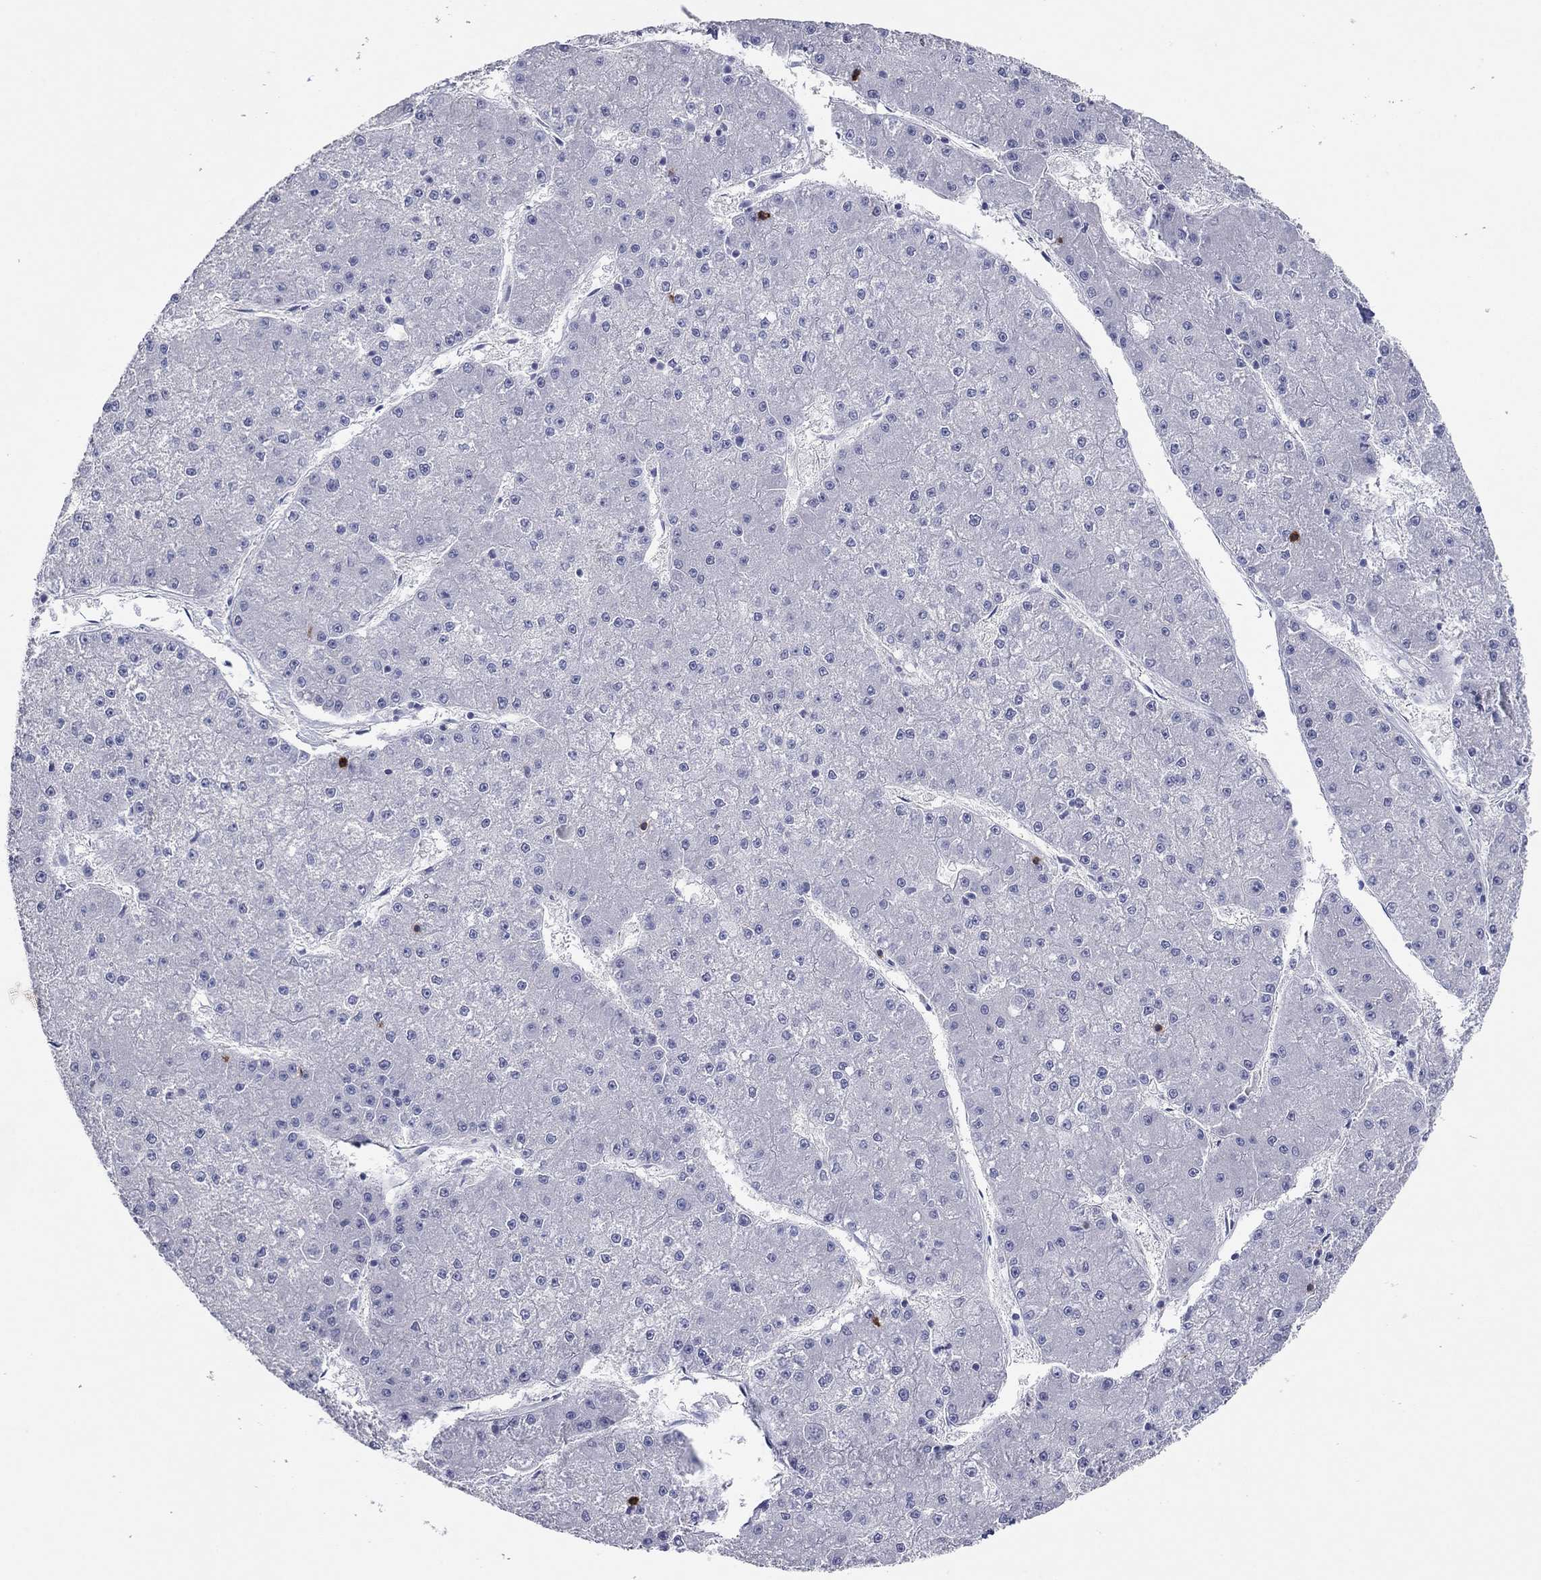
{"staining": {"intensity": "negative", "quantity": "none", "location": "none"}, "tissue": "liver cancer", "cell_type": "Tumor cells", "image_type": "cancer", "snomed": [{"axis": "morphology", "description": "Carcinoma, Hepatocellular, NOS"}, {"axis": "topography", "description": "Liver"}], "caption": "Liver cancer (hepatocellular carcinoma) stained for a protein using immunohistochemistry (IHC) reveals no staining tumor cells.", "gene": "ITGAE", "patient": {"sex": "male", "age": 73}}